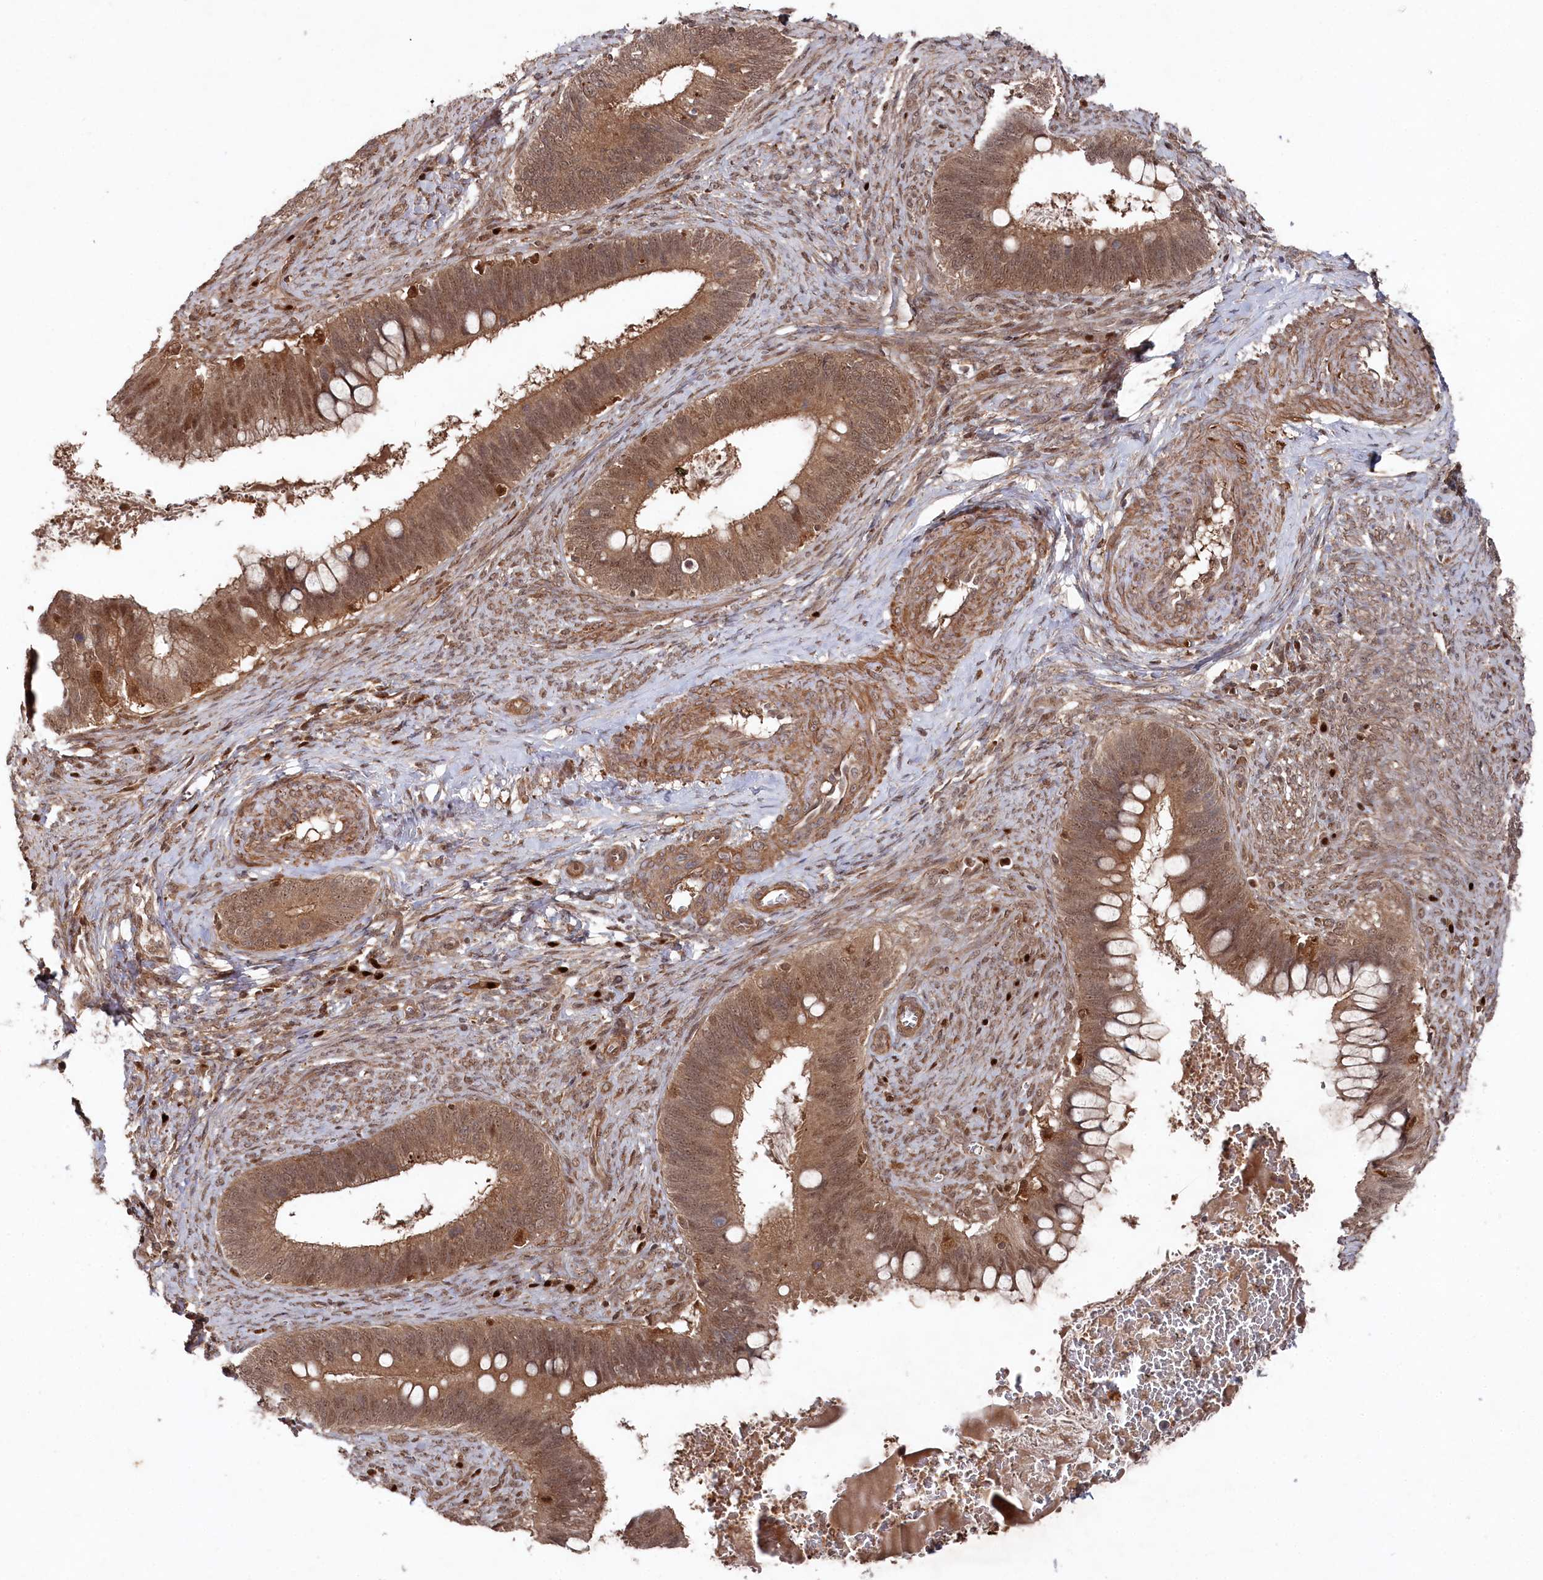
{"staining": {"intensity": "moderate", "quantity": ">75%", "location": "cytoplasmic/membranous,nuclear"}, "tissue": "cervical cancer", "cell_type": "Tumor cells", "image_type": "cancer", "snomed": [{"axis": "morphology", "description": "Adenocarcinoma, NOS"}, {"axis": "topography", "description": "Cervix"}], "caption": "The micrograph displays a brown stain indicating the presence of a protein in the cytoplasmic/membranous and nuclear of tumor cells in adenocarcinoma (cervical).", "gene": "BORCS7", "patient": {"sex": "female", "age": 42}}